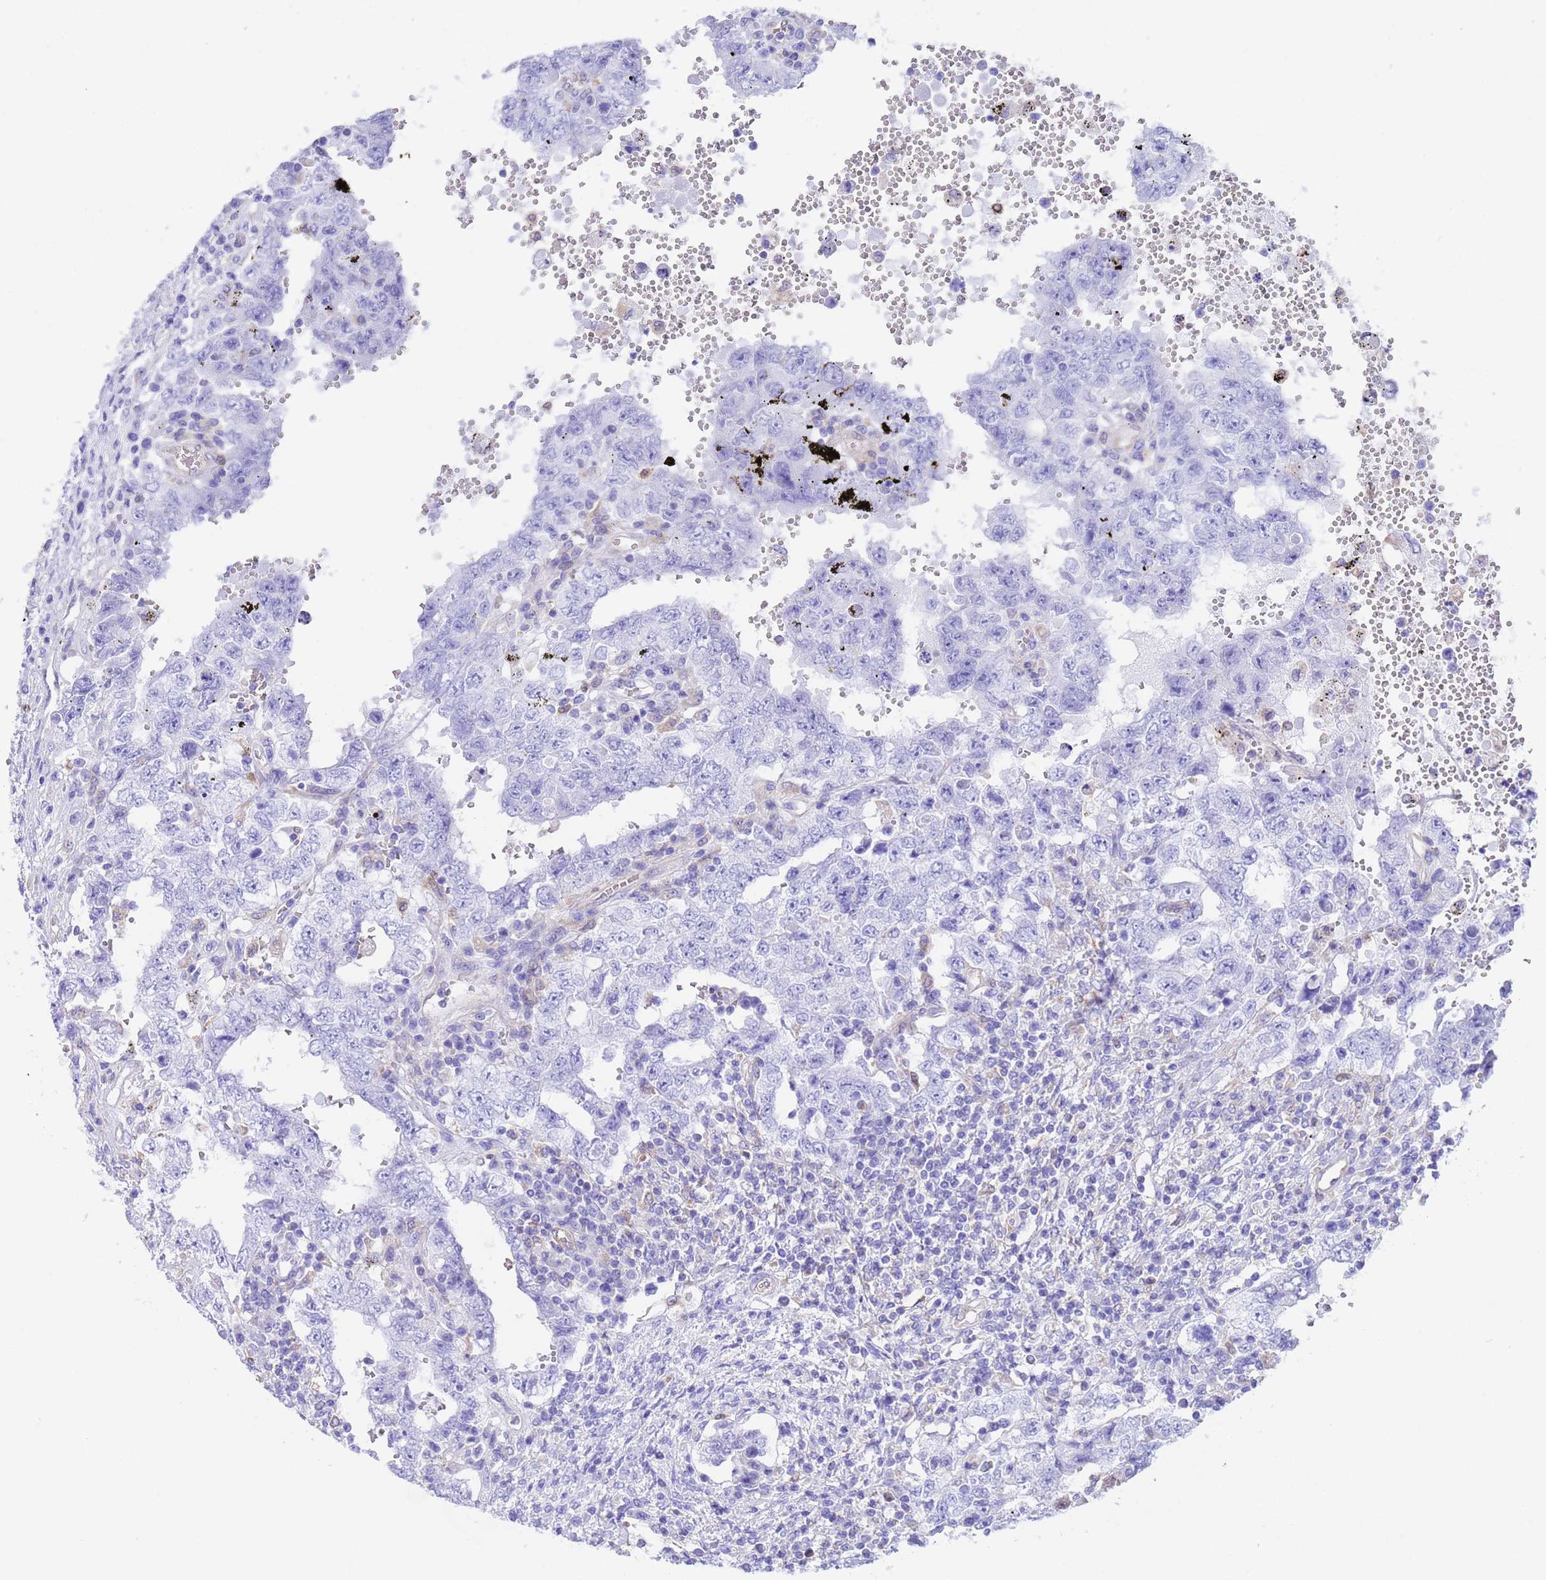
{"staining": {"intensity": "negative", "quantity": "none", "location": "none"}, "tissue": "testis cancer", "cell_type": "Tumor cells", "image_type": "cancer", "snomed": [{"axis": "morphology", "description": "Carcinoma, Embryonal, NOS"}, {"axis": "topography", "description": "Testis"}], "caption": "There is no significant positivity in tumor cells of embryonal carcinoma (testis). (DAB IHC, high magnification).", "gene": "C6orf47", "patient": {"sex": "male", "age": 26}}